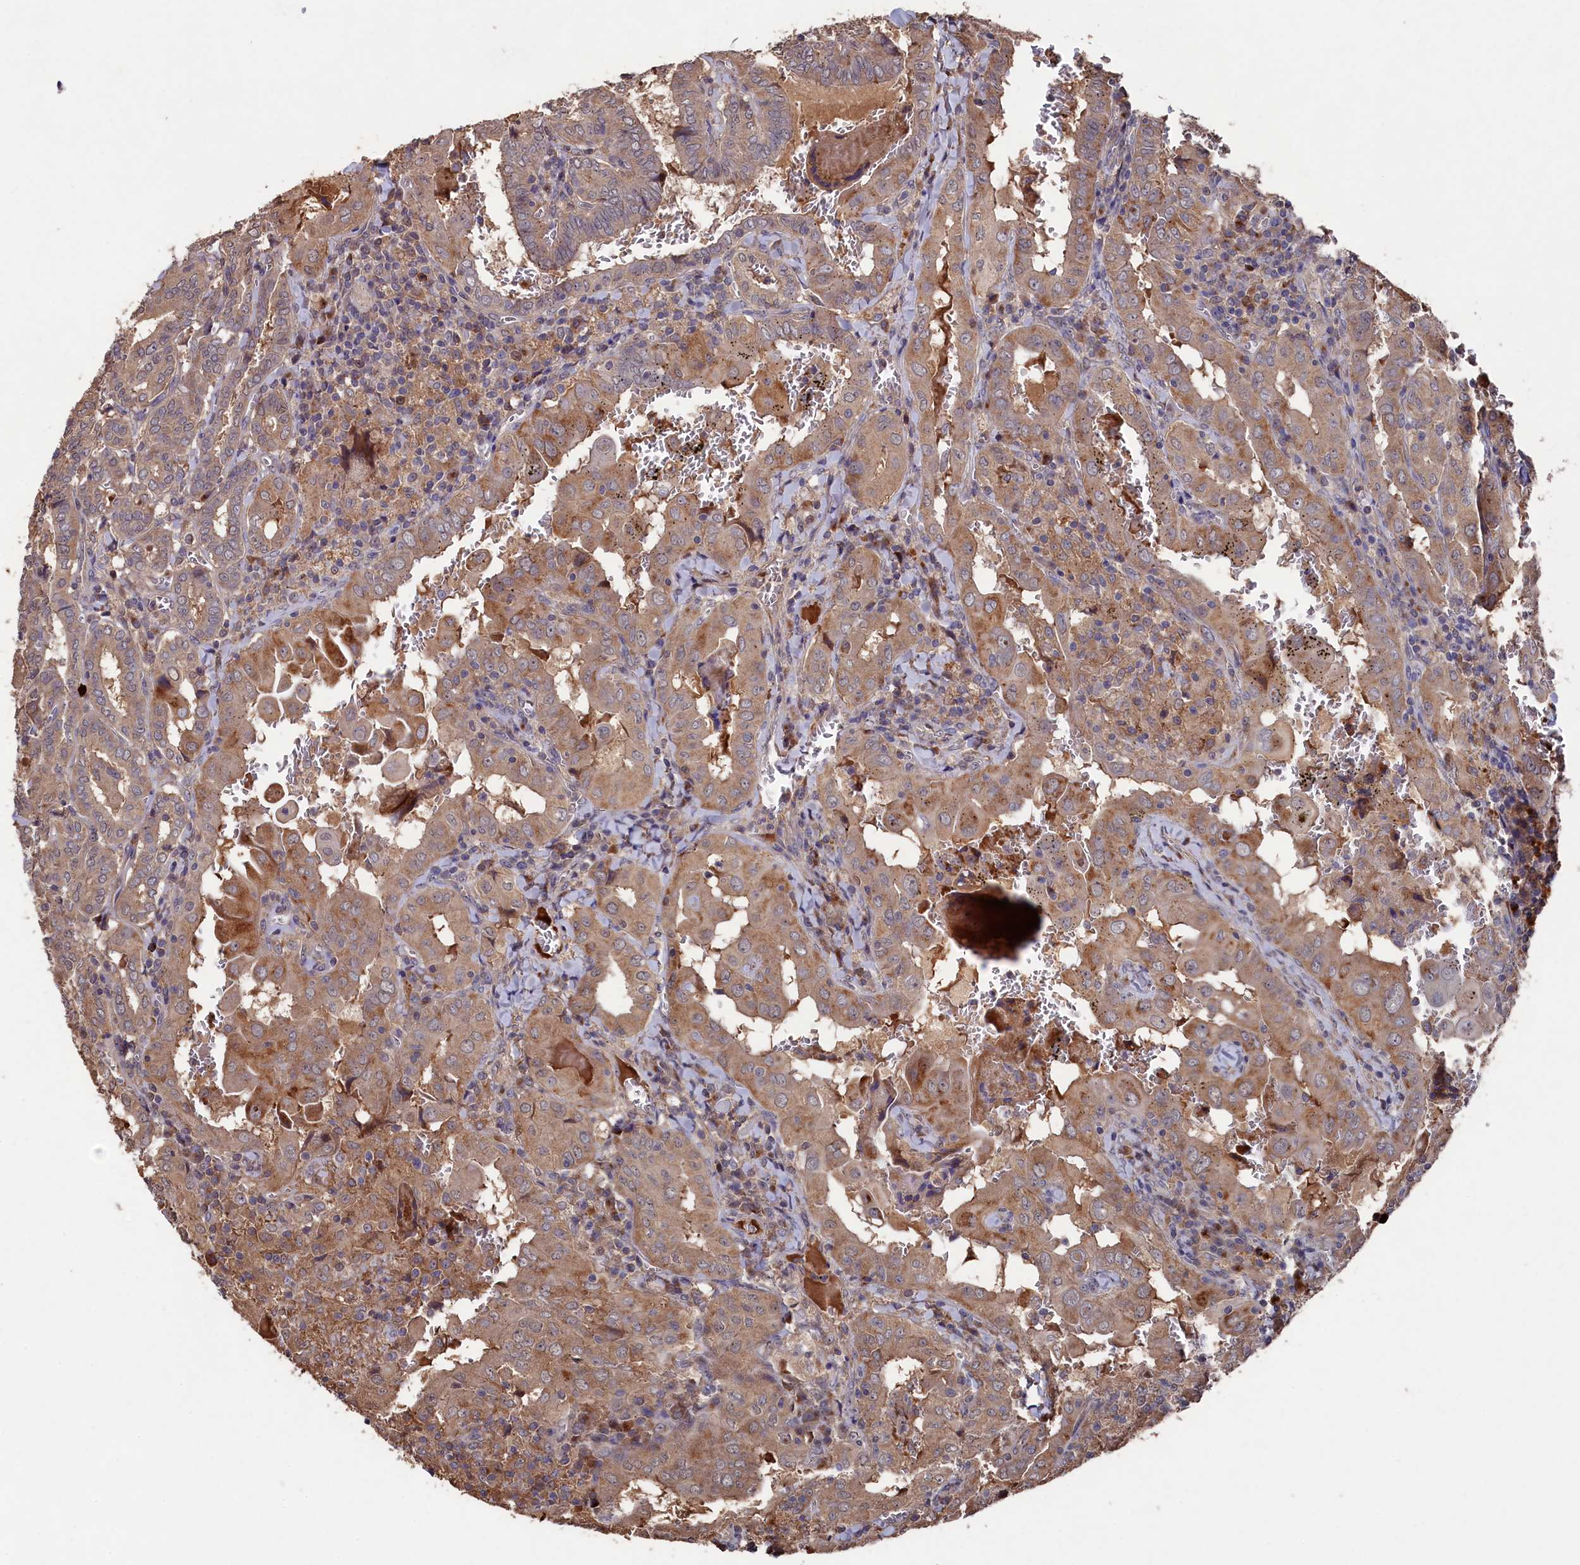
{"staining": {"intensity": "moderate", "quantity": ">75%", "location": "cytoplasmic/membranous"}, "tissue": "thyroid cancer", "cell_type": "Tumor cells", "image_type": "cancer", "snomed": [{"axis": "morphology", "description": "Papillary adenocarcinoma, NOS"}, {"axis": "topography", "description": "Thyroid gland"}], "caption": "Protein staining displays moderate cytoplasmic/membranous expression in approximately >75% of tumor cells in thyroid papillary adenocarcinoma.", "gene": "NAA60", "patient": {"sex": "female", "age": 72}}